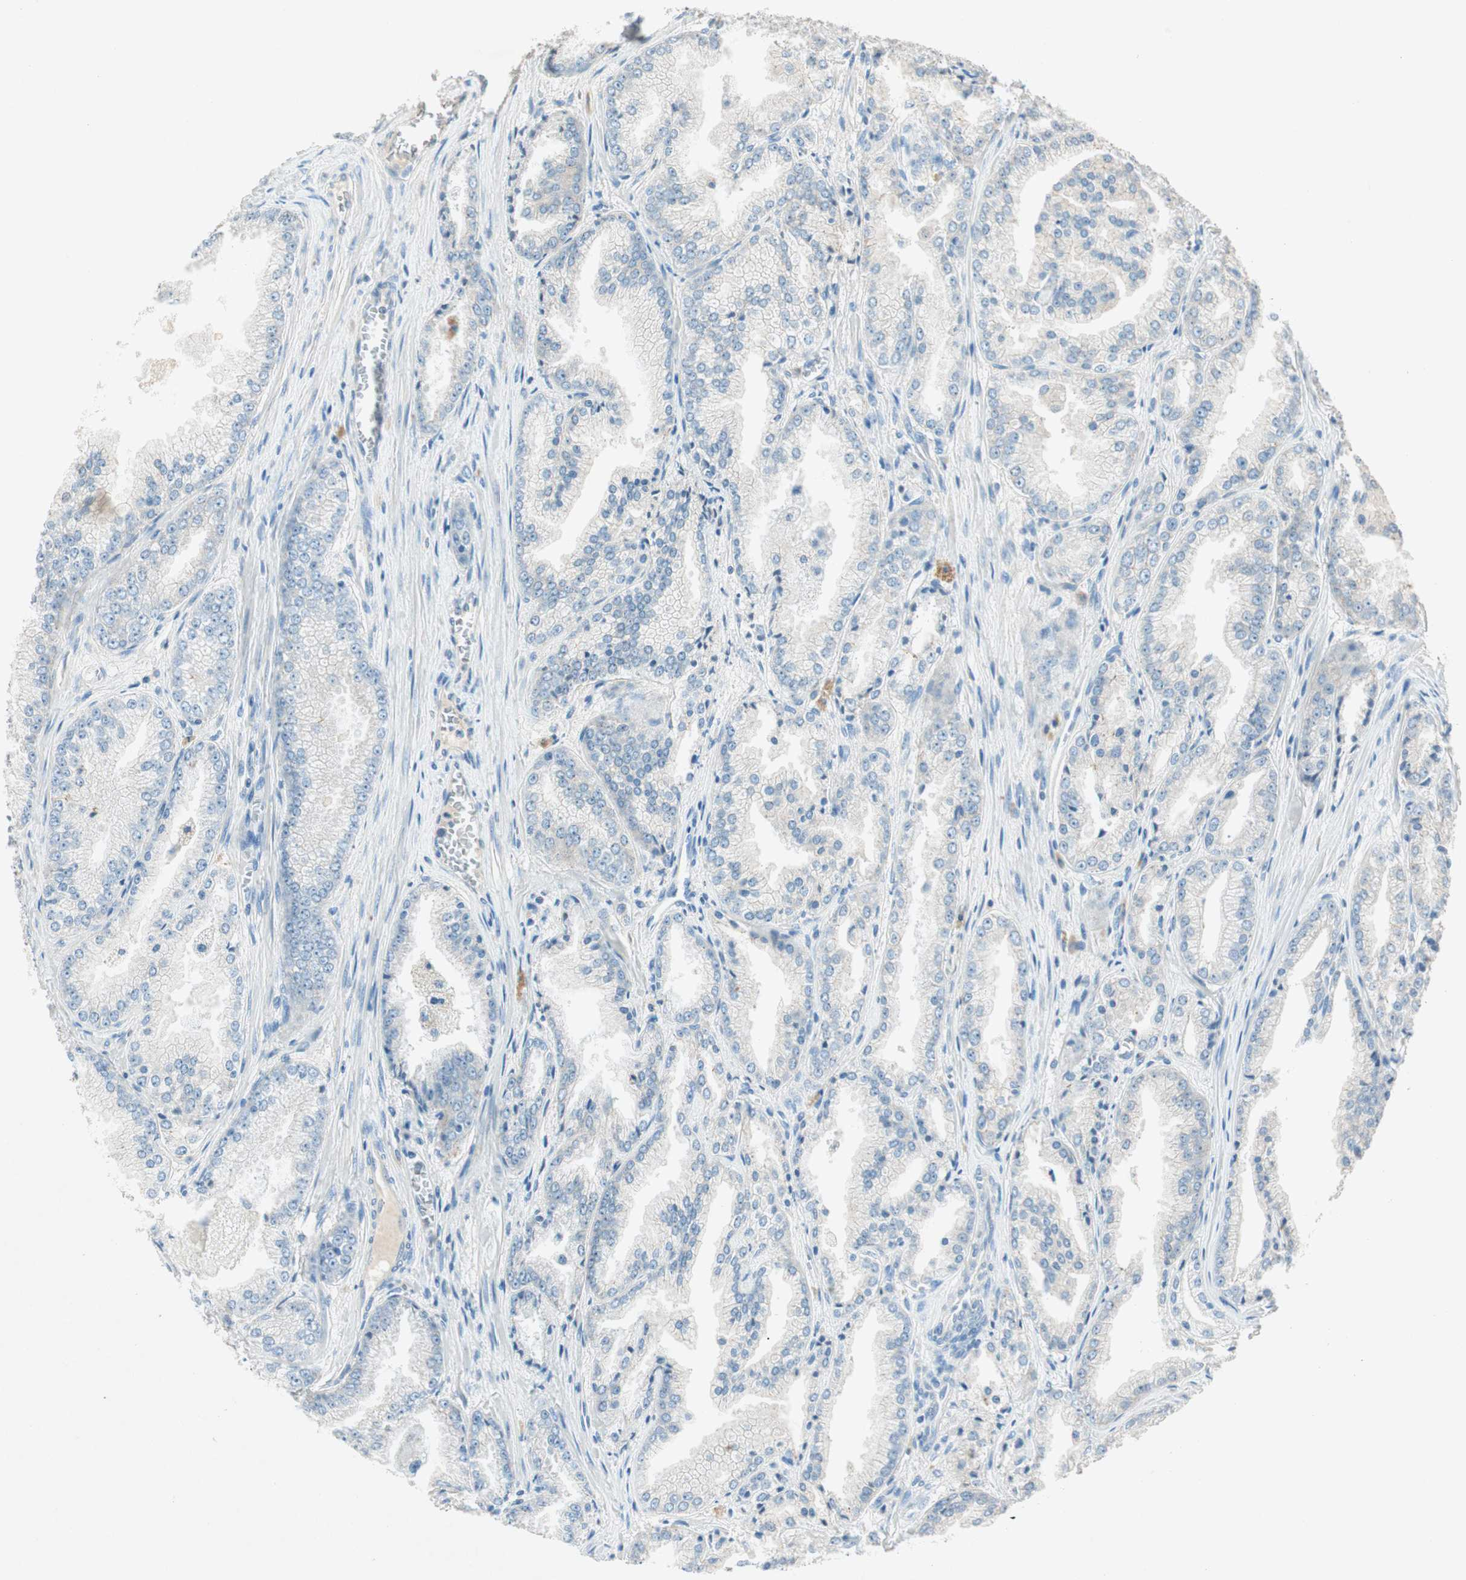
{"staining": {"intensity": "negative", "quantity": "none", "location": "none"}, "tissue": "prostate cancer", "cell_type": "Tumor cells", "image_type": "cancer", "snomed": [{"axis": "morphology", "description": "Adenocarcinoma, High grade"}, {"axis": "topography", "description": "Prostate"}], "caption": "Prostate cancer was stained to show a protein in brown. There is no significant positivity in tumor cells. (Brightfield microscopy of DAB (3,3'-diaminobenzidine) immunohistochemistry (IHC) at high magnification).", "gene": "NKAIN1", "patient": {"sex": "male", "age": 61}}